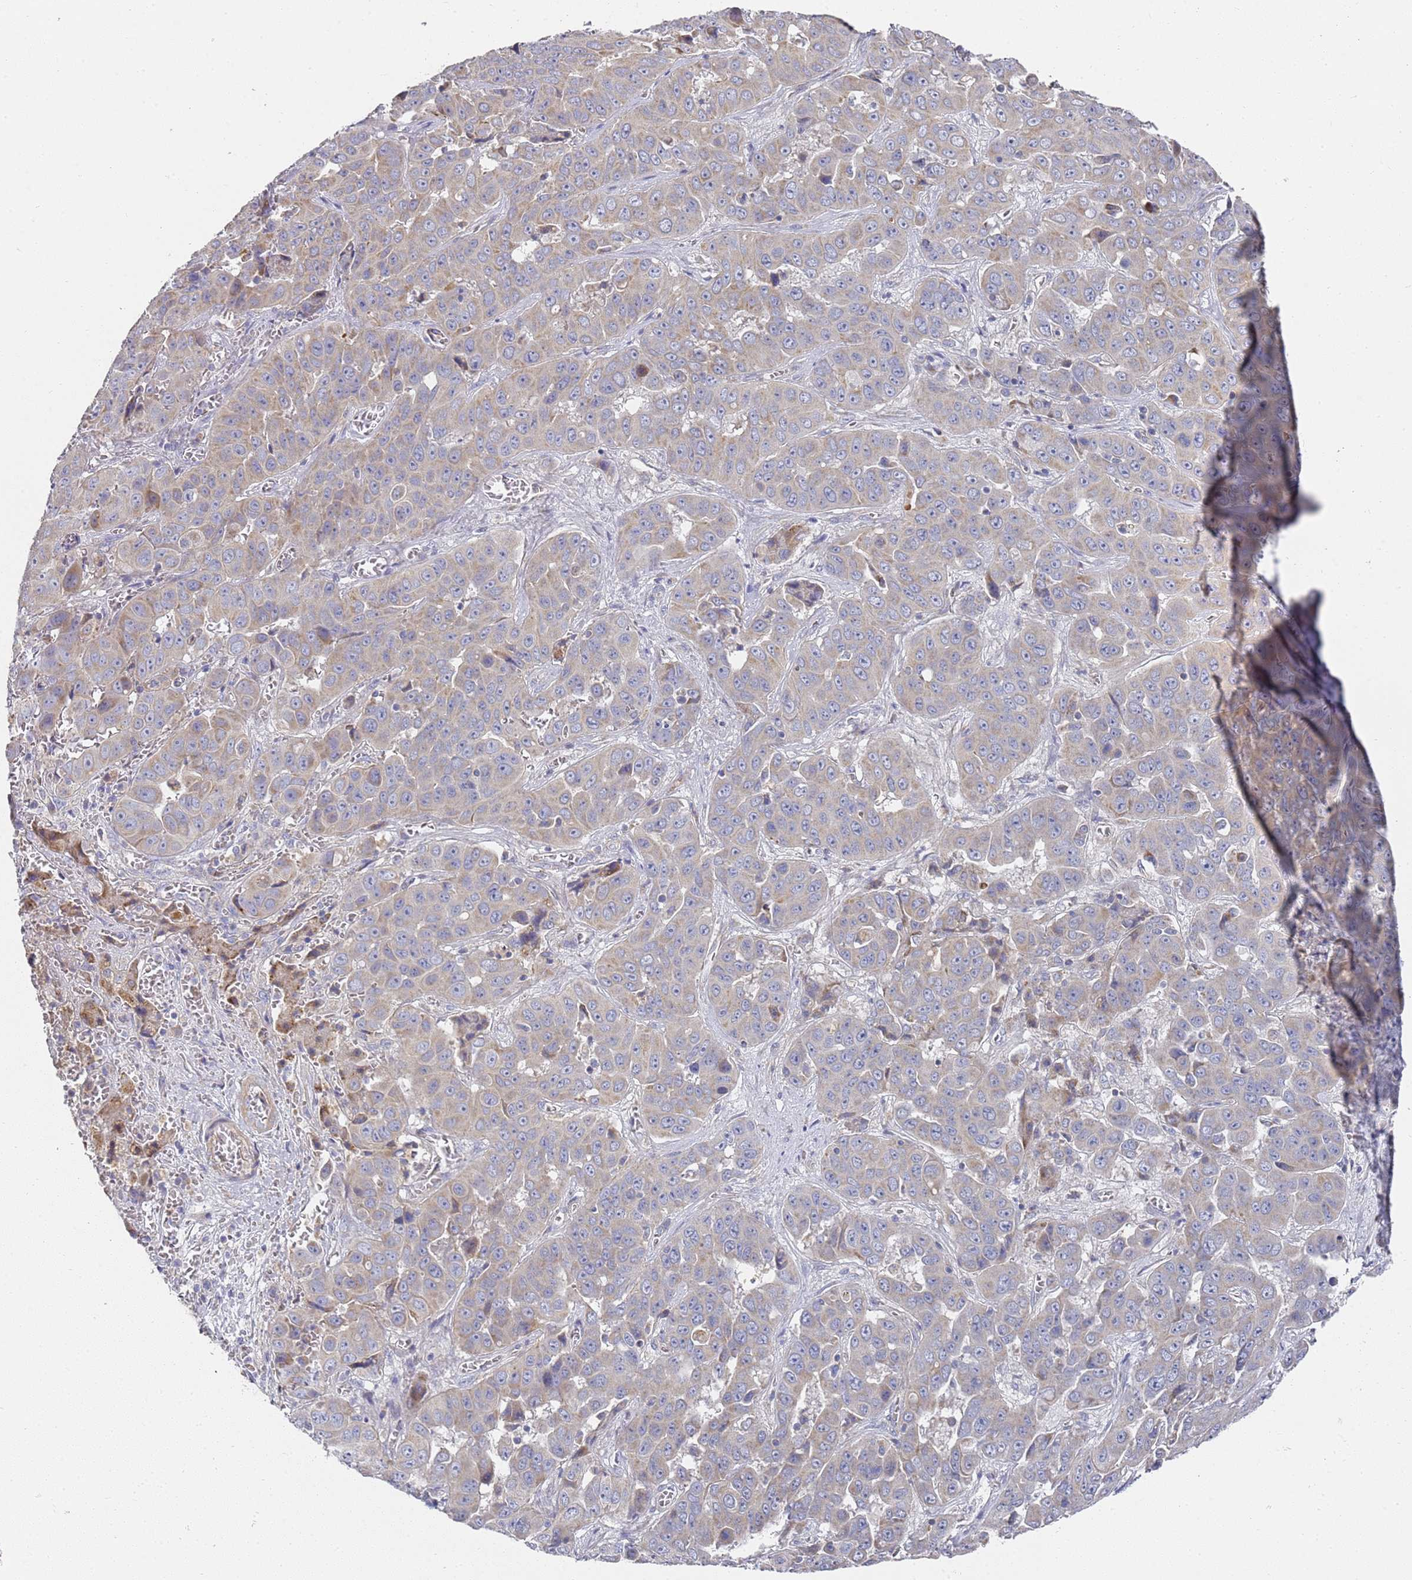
{"staining": {"intensity": "negative", "quantity": "none", "location": "none"}, "tissue": "liver cancer", "cell_type": "Tumor cells", "image_type": "cancer", "snomed": [{"axis": "morphology", "description": "Cholangiocarcinoma"}, {"axis": "topography", "description": "Liver"}], "caption": "Tumor cells show no significant expression in liver cholangiocarcinoma. (DAB (3,3'-diaminobenzidine) IHC with hematoxylin counter stain).", "gene": "SCAPER", "patient": {"sex": "female", "age": 52}}